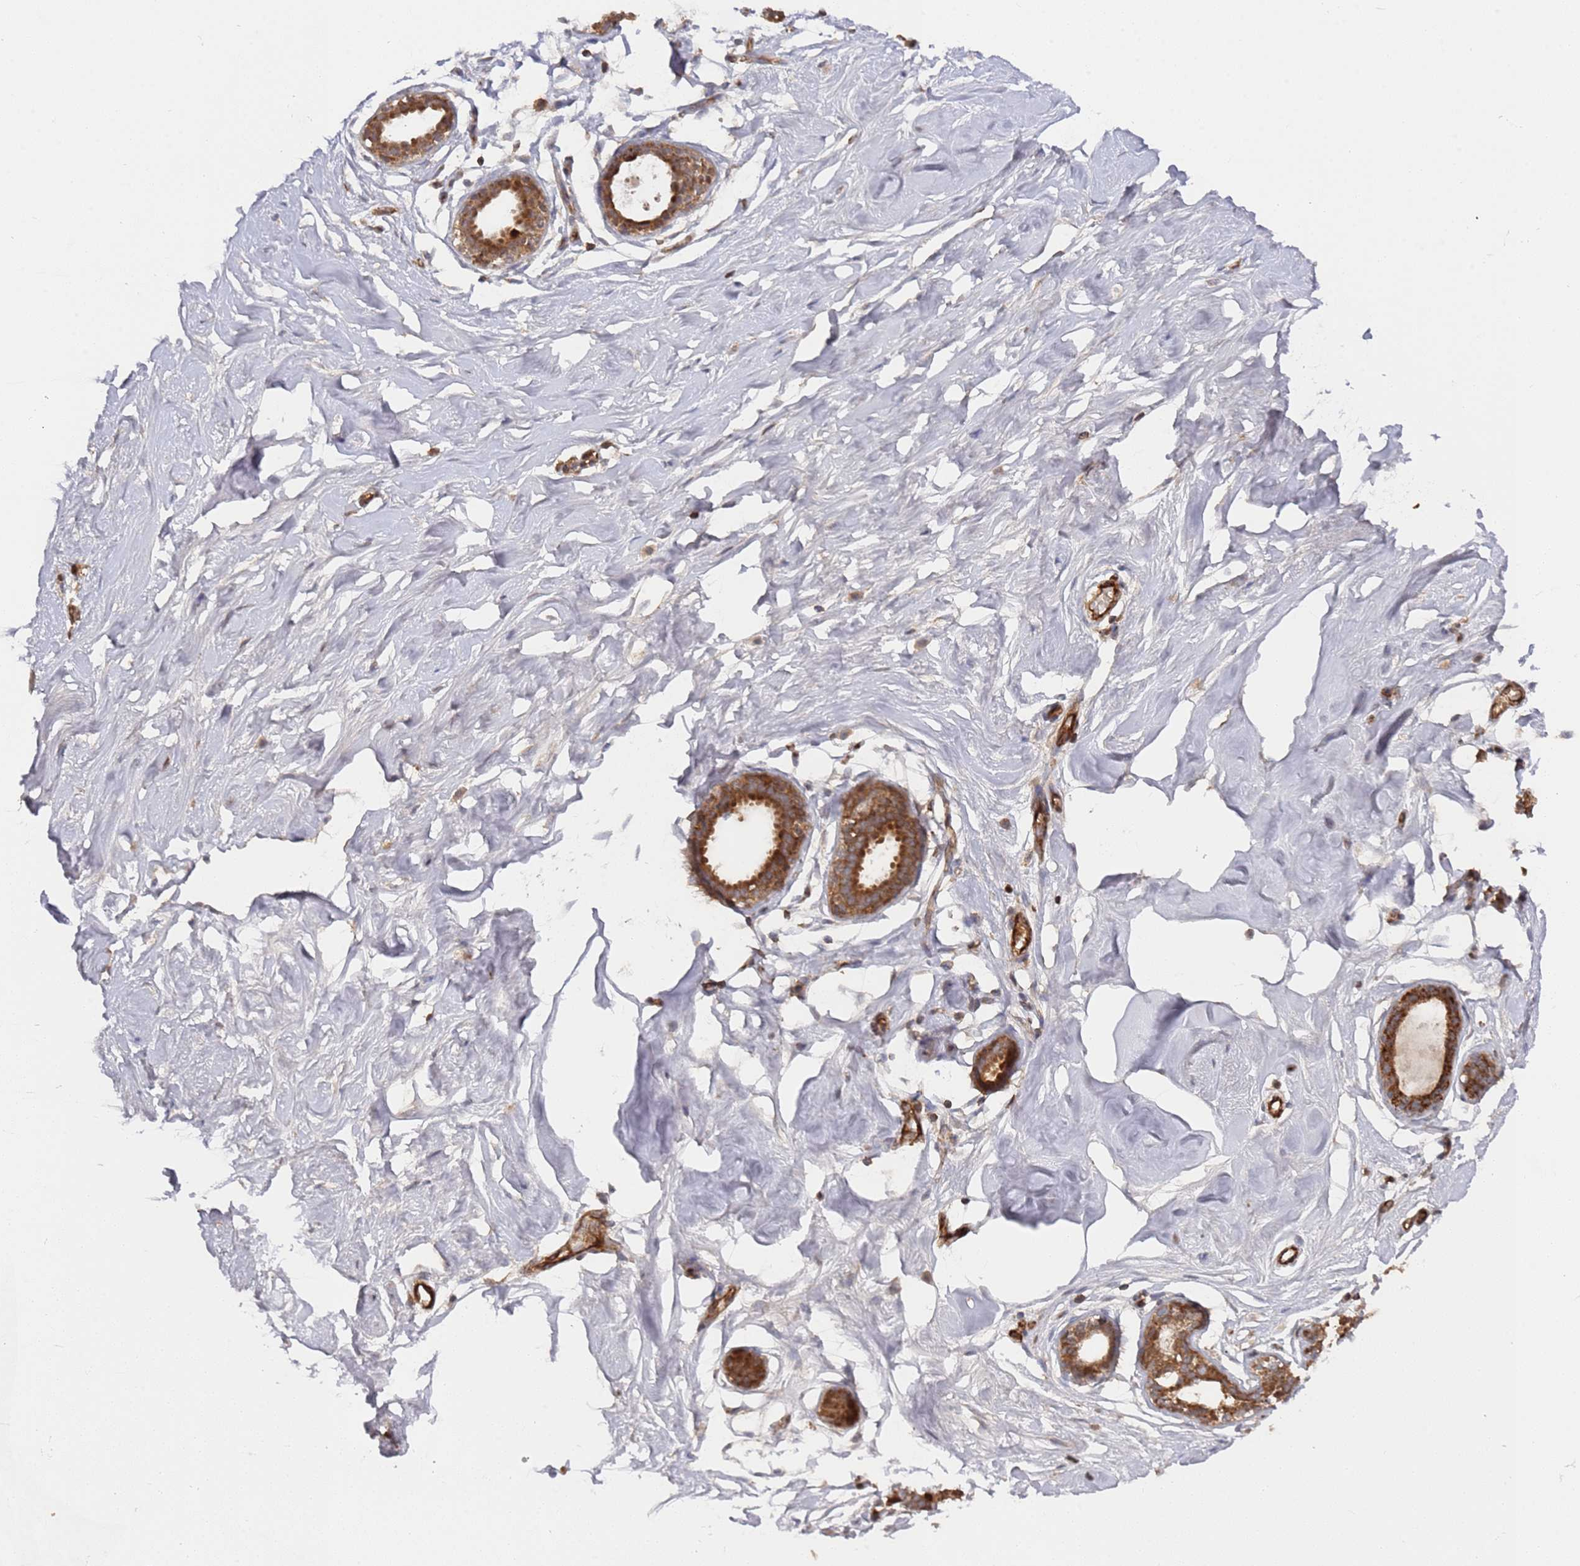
{"staining": {"intensity": "strong", "quantity": ">75%", "location": "cytoplasmic/membranous"}, "tissue": "breast", "cell_type": "Glandular cells", "image_type": "normal", "snomed": [{"axis": "morphology", "description": "Normal tissue, NOS"}, {"axis": "morphology", "description": "Adenoma, NOS"}, {"axis": "topography", "description": "Breast"}], "caption": "Strong cytoplasmic/membranous protein expression is present in about >75% of glandular cells in breast. The staining was performed using DAB (3,3'-diaminobenzidine), with brown indicating positive protein expression. Nuclei are stained blue with hematoxylin.", "gene": "DDX60", "patient": {"sex": "female", "age": 23}}